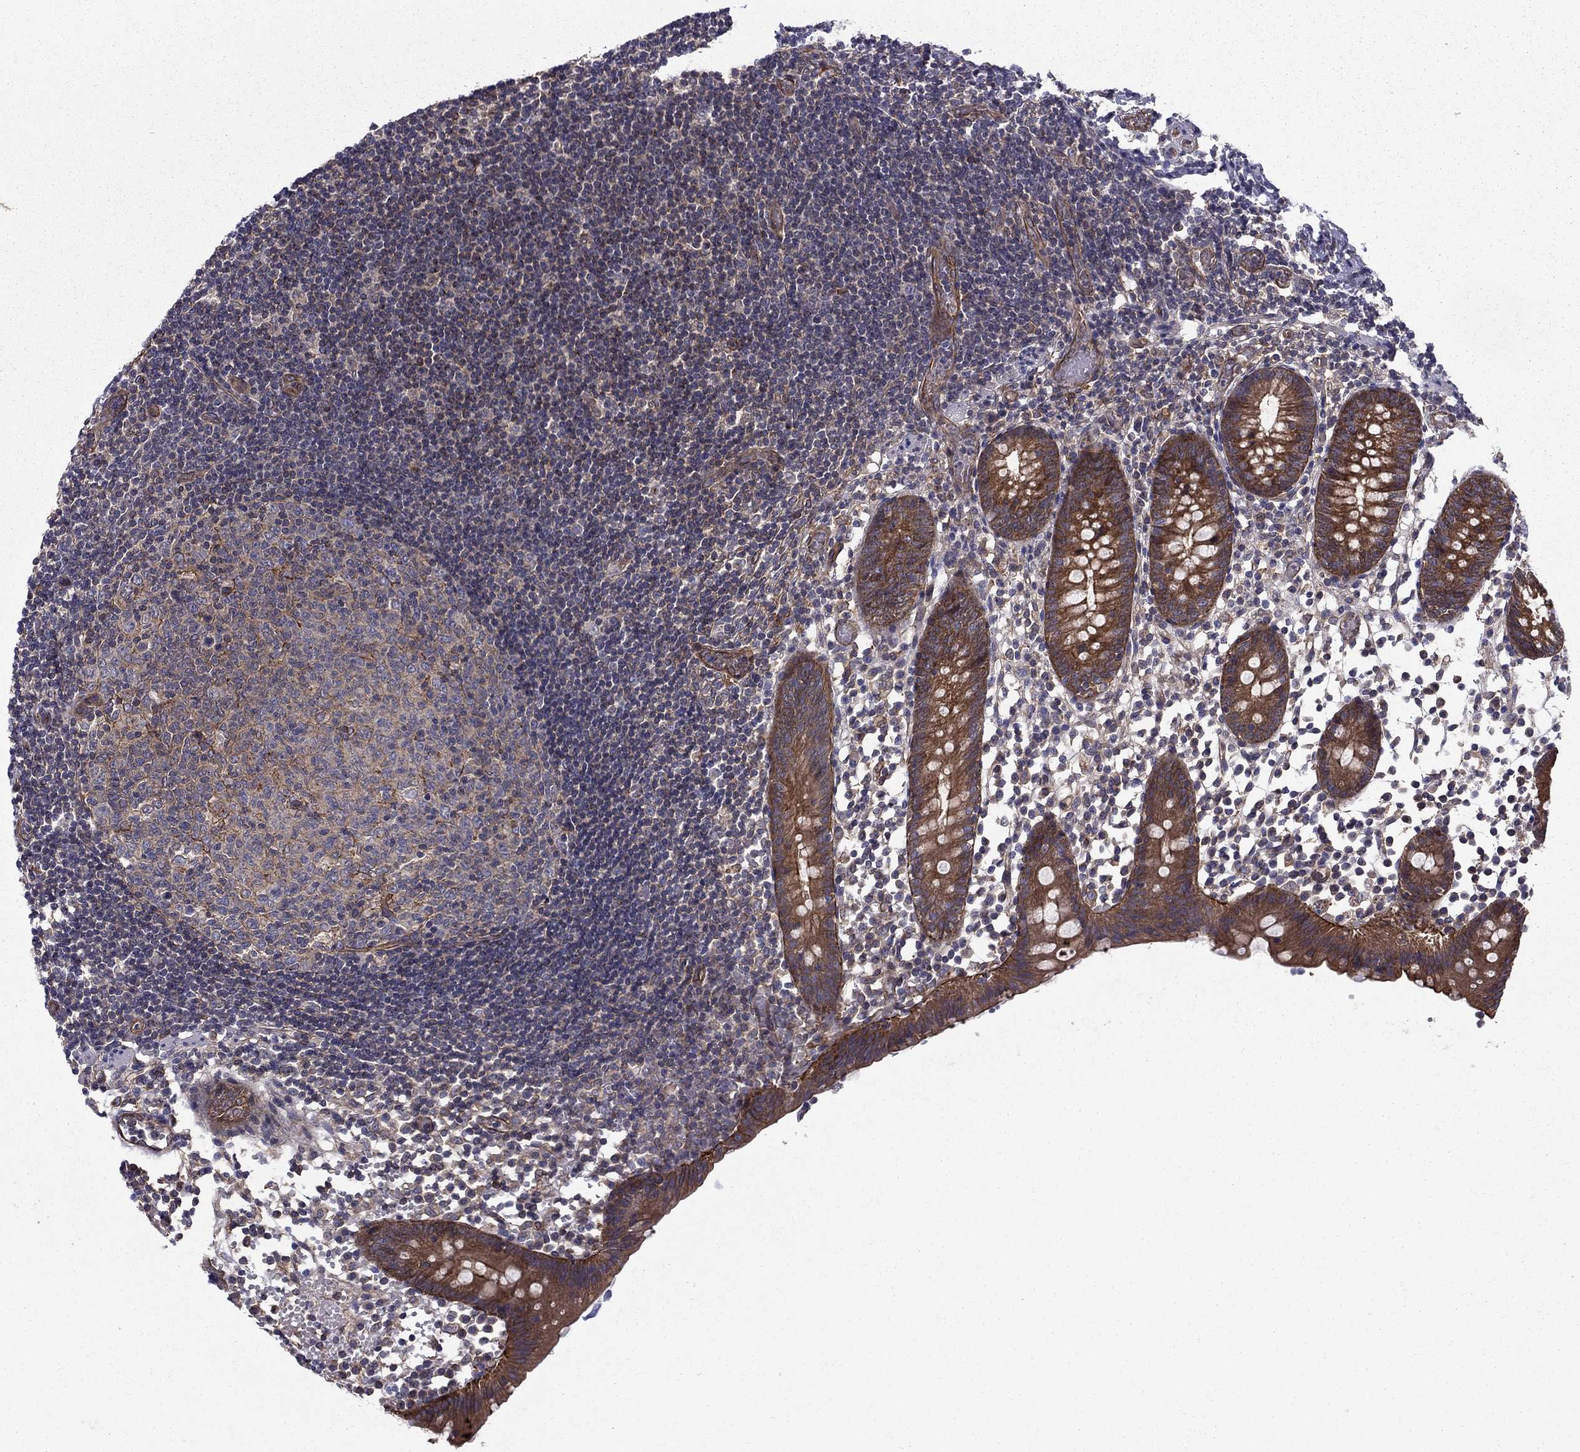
{"staining": {"intensity": "strong", "quantity": "25%-75%", "location": "cytoplasmic/membranous"}, "tissue": "appendix", "cell_type": "Glandular cells", "image_type": "normal", "snomed": [{"axis": "morphology", "description": "Normal tissue, NOS"}, {"axis": "topography", "description": "Appendix"}], "caption": "Protein positivity by immunohistochemistry exhibits strong cytoplasmic/membranous expression in approximately 25%-75% of glandular cells in benign appendix. (Brightfield microscopy of DAB IHC at high magnification).", "gene": "SHMT1", "patient": {"sex": "female", "age": 40}}